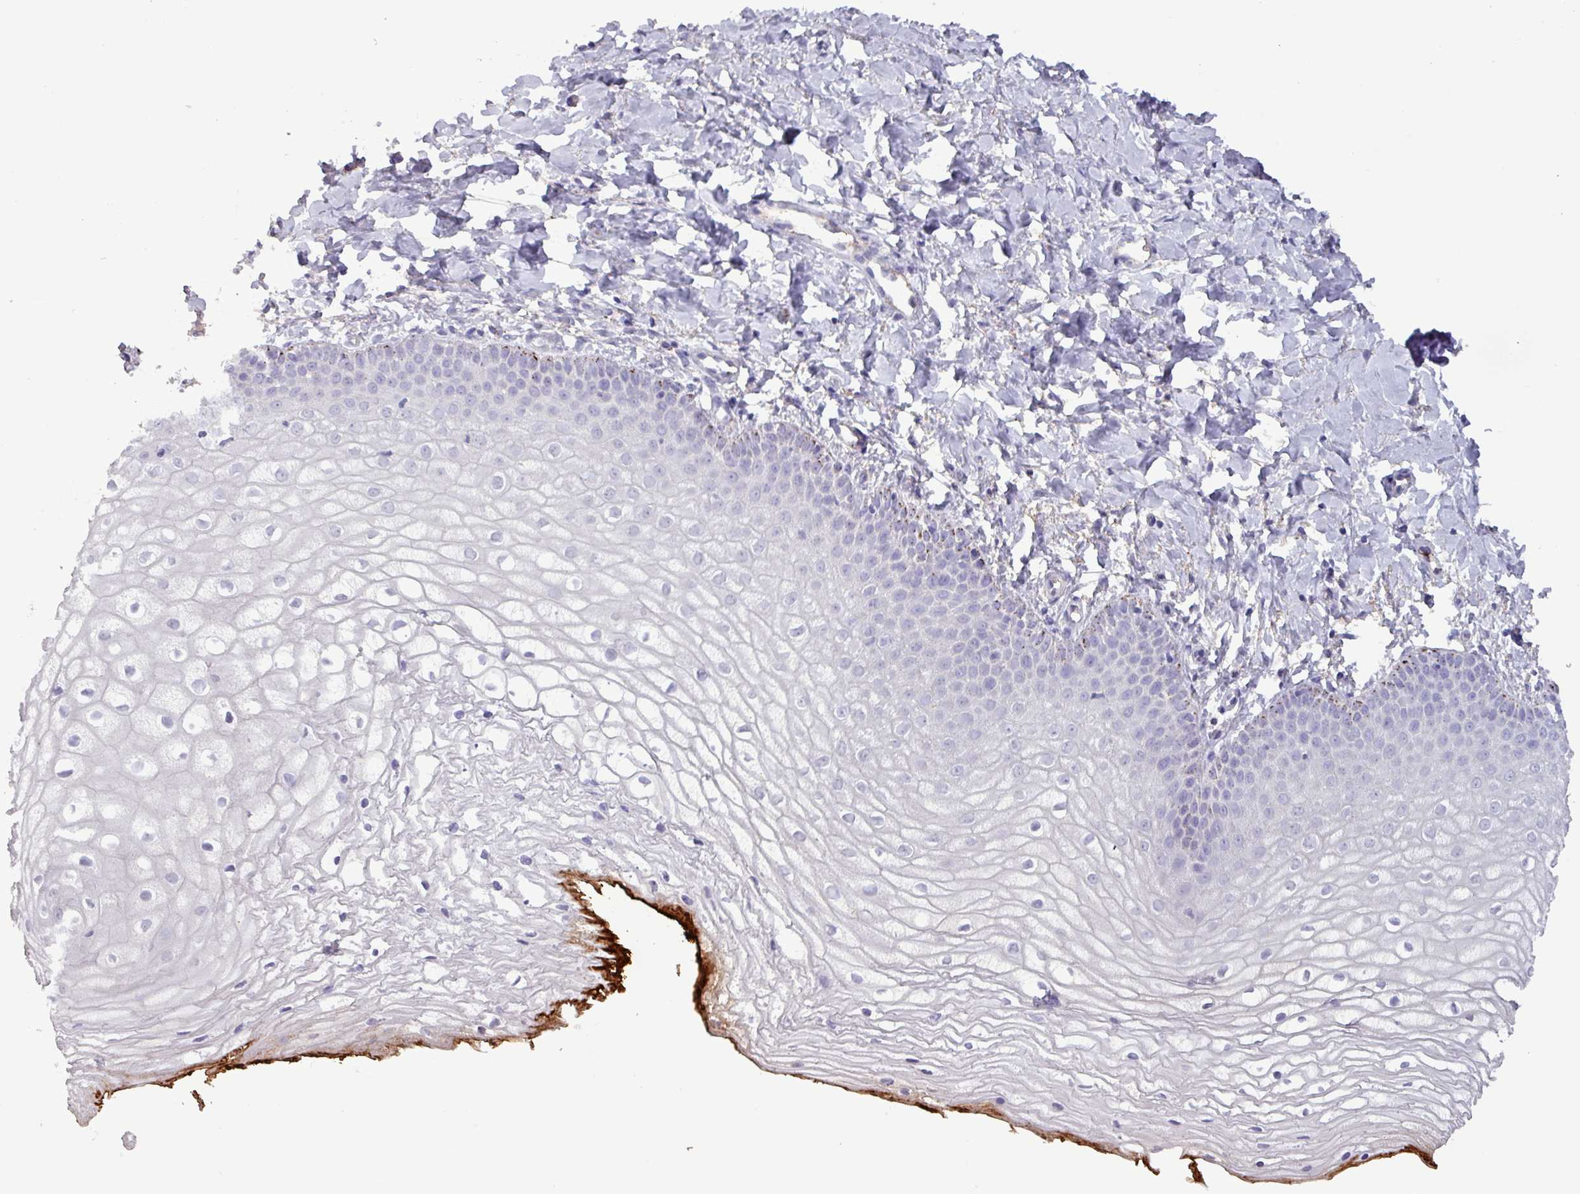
{"staining": {"intensity": "negative", "quantity": "none", "location": "none"}, "tissue": "vagina", "cell_type": "Squamous epithelial cells", "image_type": "normal", "snomed": [{"axis": "morphology", "description": "Normal tissue, NOS"}, {"axis": "topography", "description": "Vagina"}], "caption": "High power microscopy image of an immunohistochemistry photomicrograph of benign vagina, revealing no significant positivity in squamous epithelial cells.", "gene": "PLIN2", "patient": {"sex": "female", "age": 68}}